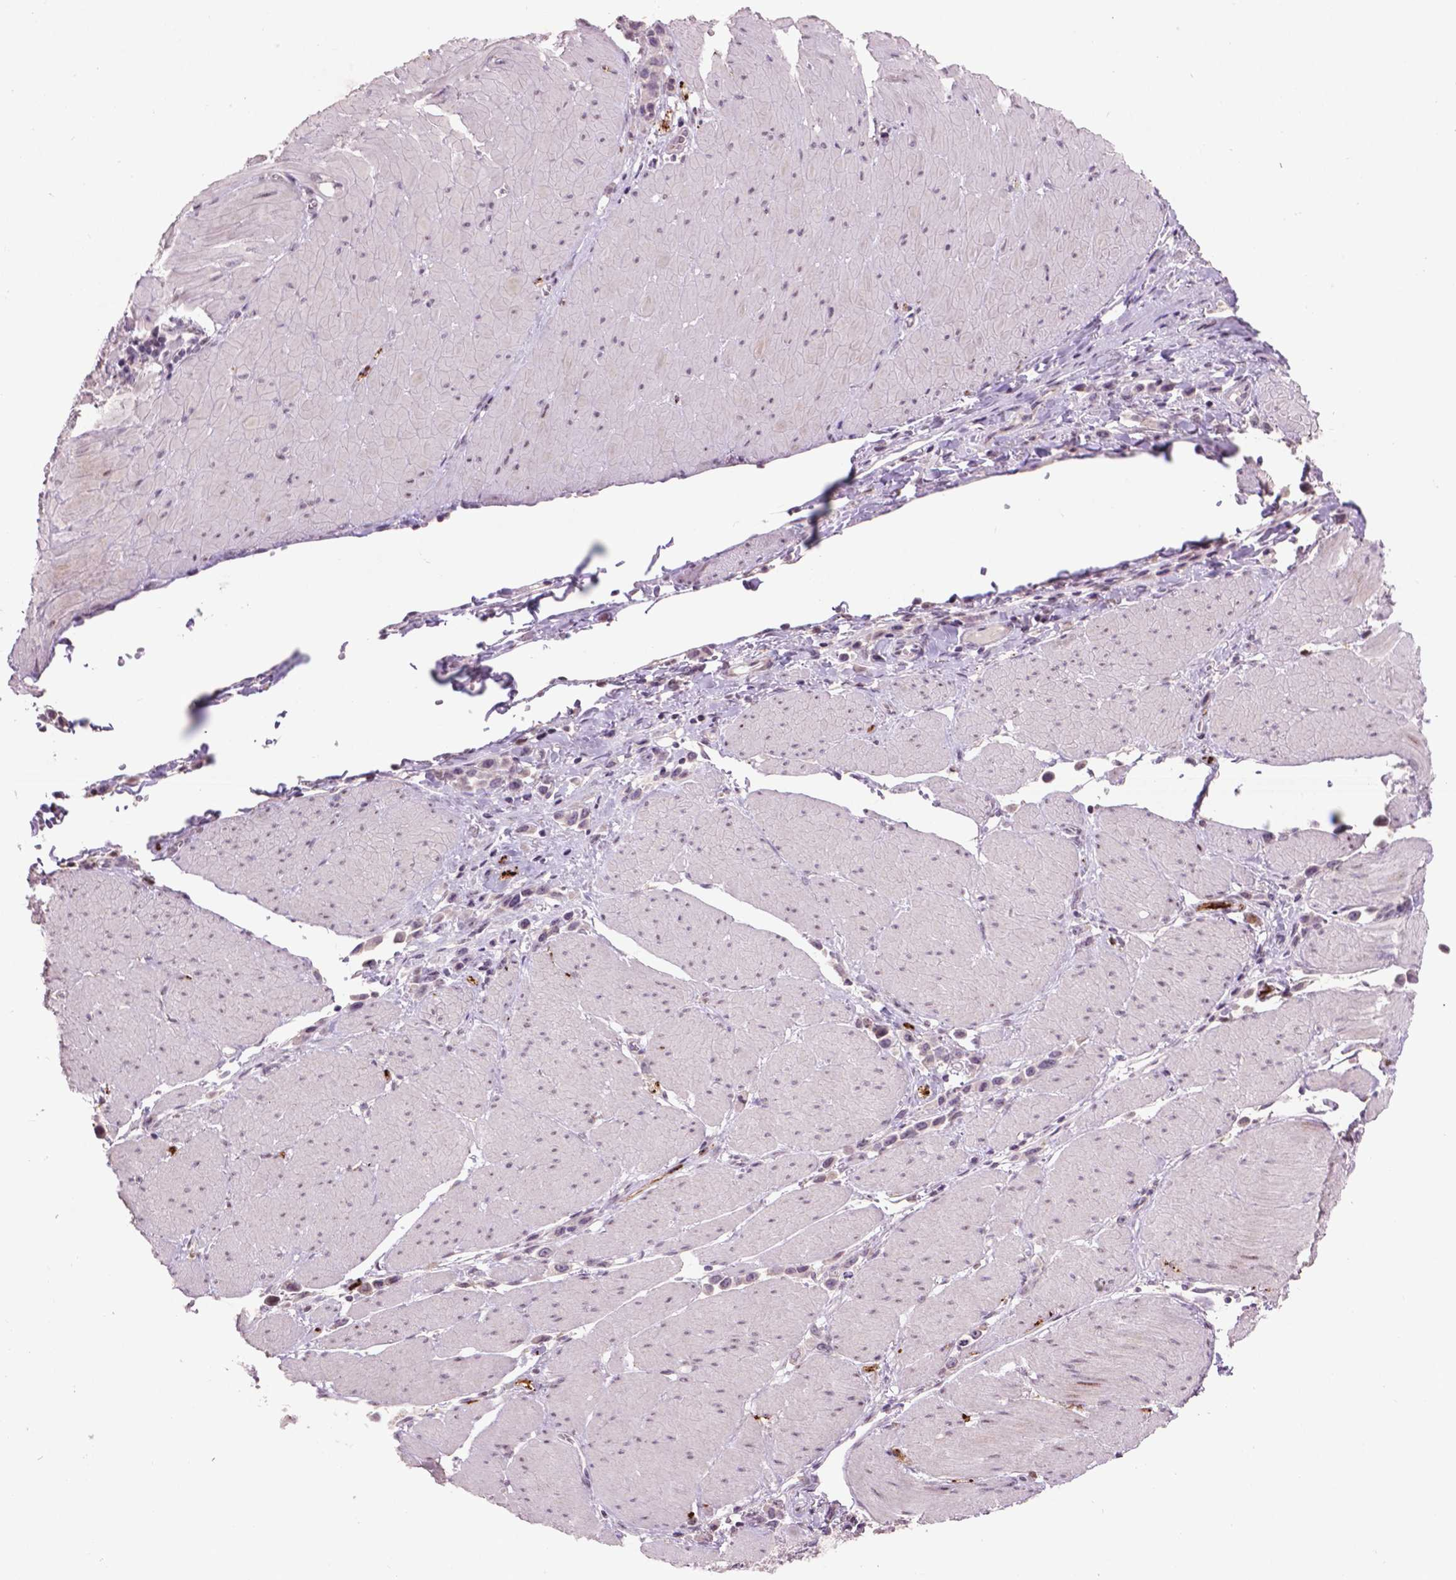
{"staining": {"intensity": "negative", "quantity": "none", "location": "none"}, "tissue": "stomach cancer", "cell_type": "Tumor cells", "image_type": "cancer", "snomed": [{"axis": "morphology", "description": "Adenocarcinoma, NOS"}, {"axis": "topography", "description": "Stomach"}], "caption": "The immunohistochemistry (IHC) image has no significant expression in tumor cells of stomach cancer (adenocarcinoma) tissue.", "gene": "TH", "patient": {"sex": "male", "age": 47}}